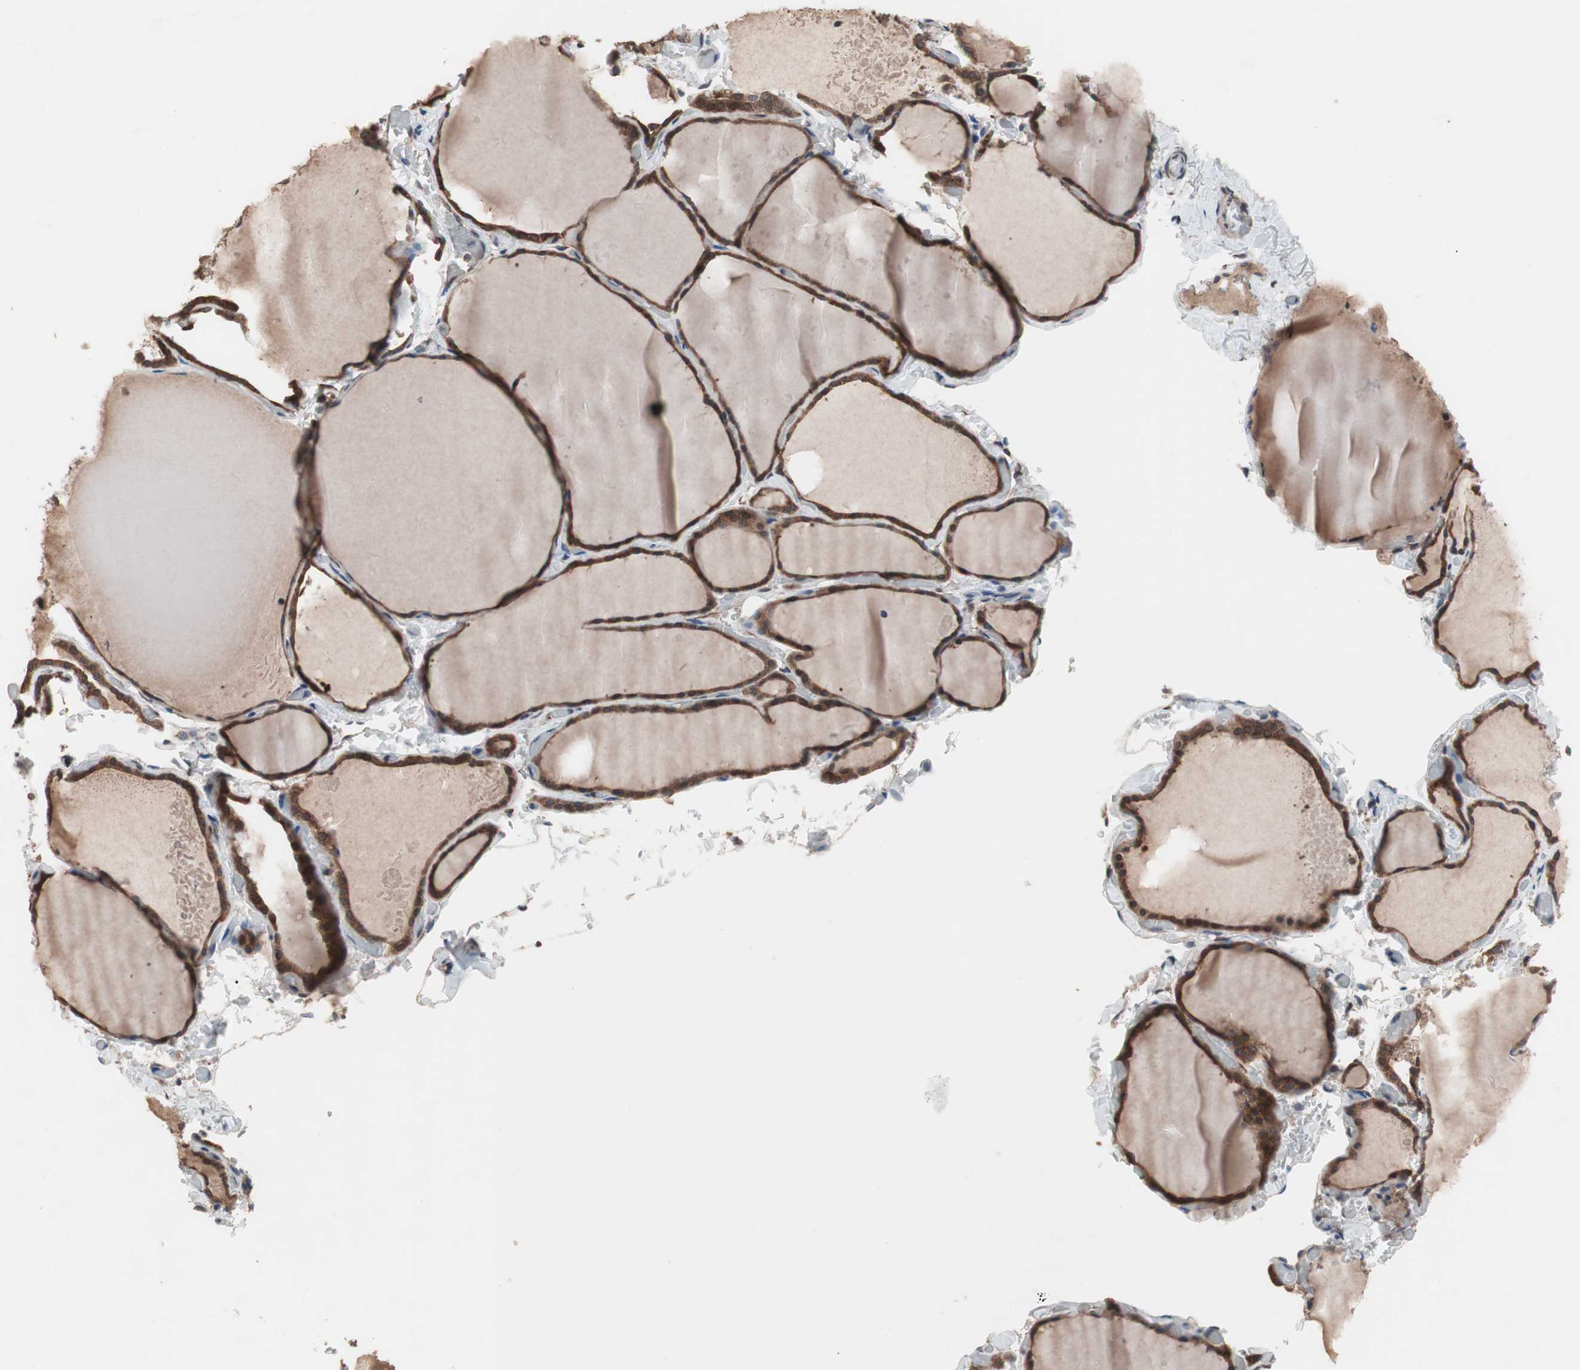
{"staining": {"intensity": "moderate", "quantity": ">75%", "location": "cytoplasmic/membranous"}, "tissue": "thyroid gland", "cell_type": "Glandular cells", "image_type": "normal", "snomed": [{"axis": "morphology", "description": "Normal tissue, NOS"}, {"axis": "topography", "description": "Thyroid gland"}], "caption": "Brown immunohistochemical staining in benign human thyroid gland reveals moderate cytoplasmic/membranous expression in approximately >75% of glandular cells. The protein of interest is stained brown, and the nuclei are stained in blue (DAB IHC with brightfield microscopy, high magnification).", "gene": "IRS1", "patient": {"sex": "female", "age": 22}}